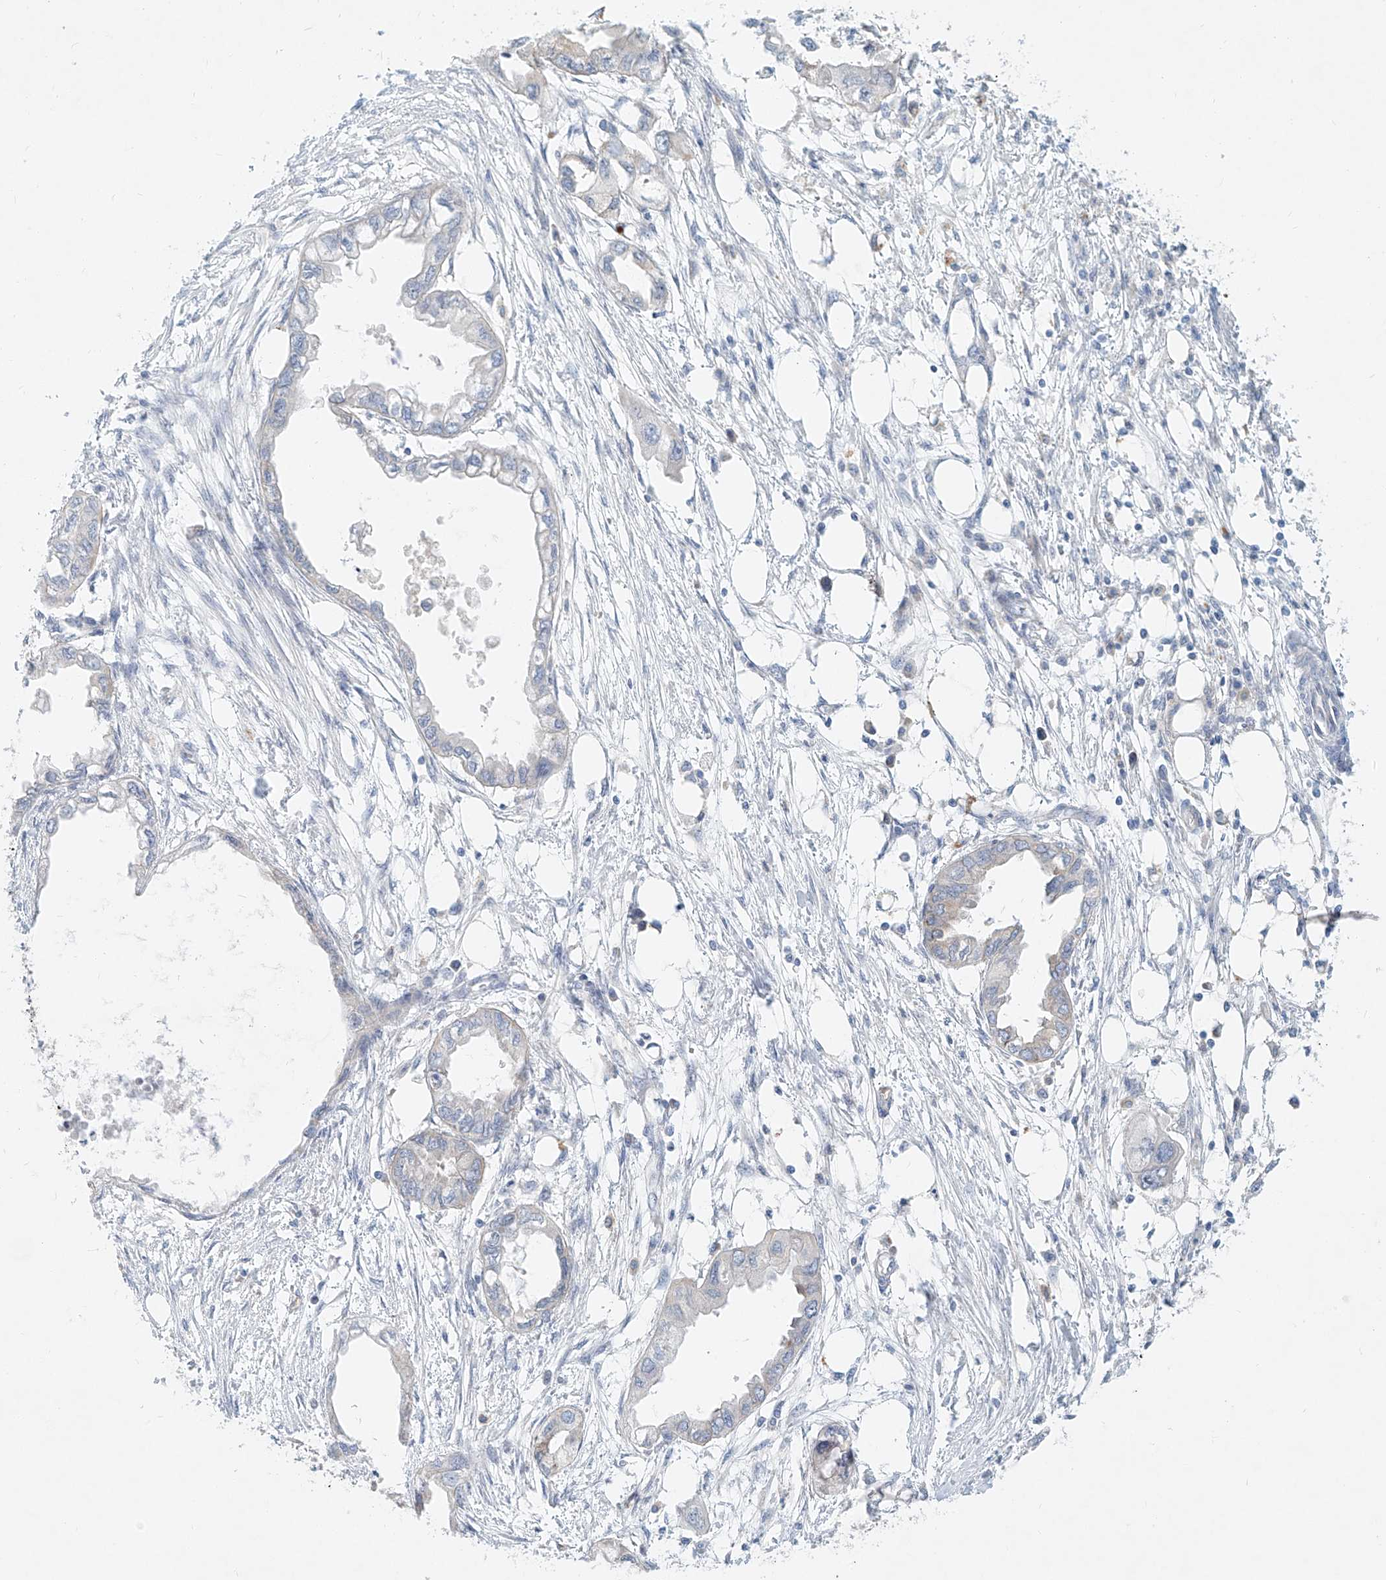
{"staining": {"intensity": "negative", "quantity": "none", "location": "none"}, "tissue": "endometrial cancer", "cell_type": "Tumor cells", "image_type": "cancer", "snomed": [{"axis": "morphology", "description": "Adenocarcinoma, NOS"}, {"axis": "morphology", "description": "Adenocarcinoma, metastatic, NOS"}, {"axis": "topography", "description": "Adipose tissue"}, {"axis": "topography", "description": "Endometrium"}], "caption": "The micrograph exhibits no staining of tumor cells in endometrial cancer.", "gene": "SYTL3", "patient": {"sex": "female", "age": 67}}